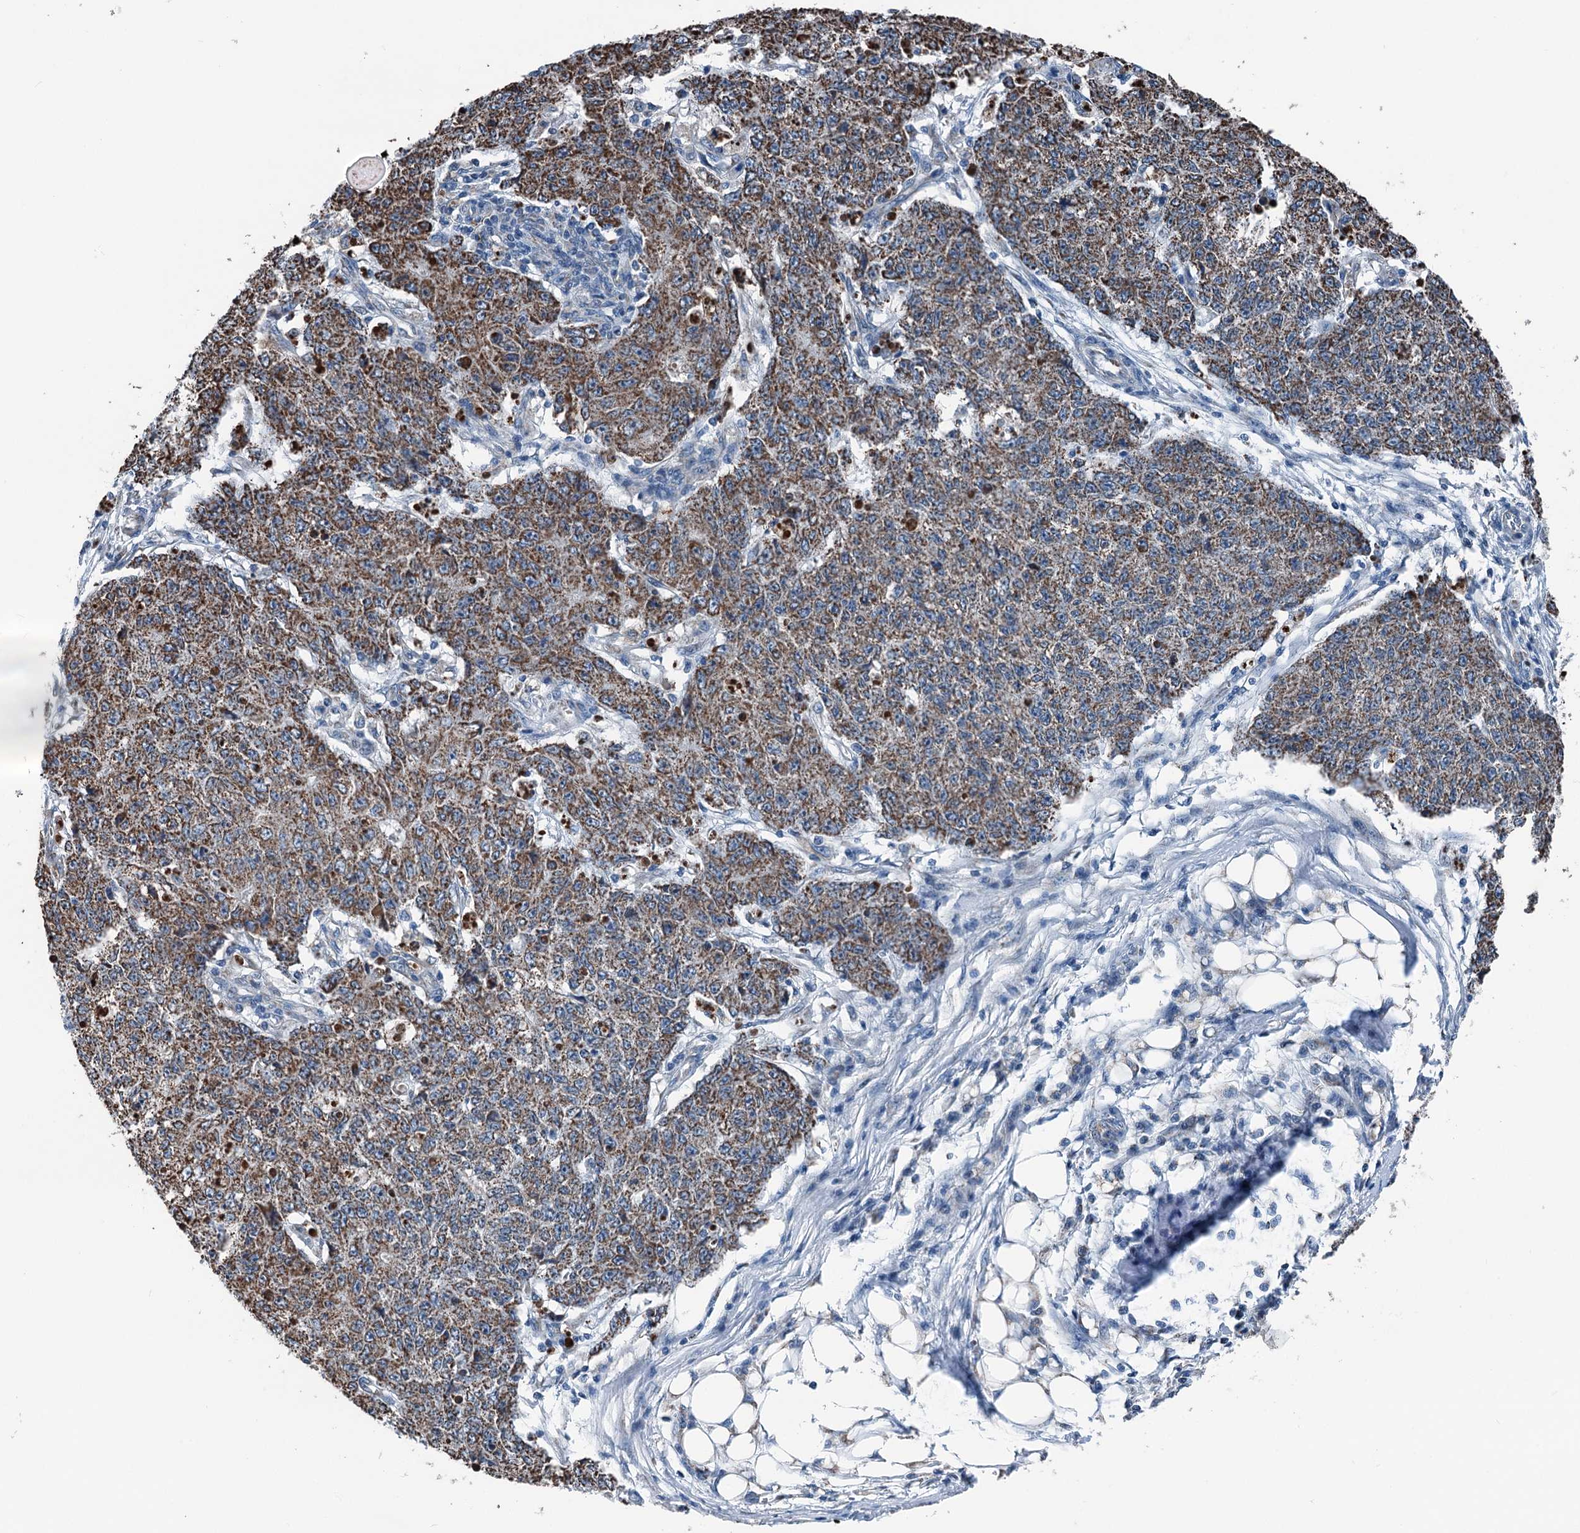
{"staining": {"intensity": "moderate", "quantity": ">75%", "location": "cytoplasmic/membranous"}, "tissue": "ovarian cancer", "cell_type": "Tumor cells", "image_type": "cancer", "snomed": [{"axis": "morphology", "description": "Carcinoma, endometroid"}, {"axis": "topography", "description": "Ovary"}], "caption": "Ovarian endometroid carcinoma stained with a brown dye exhibits moderate cytoplasmic/membranous positive expression in about >75% of tumor cells.", "gene": "TRPT1", "patient": {"sex": "female", "age": 42}}